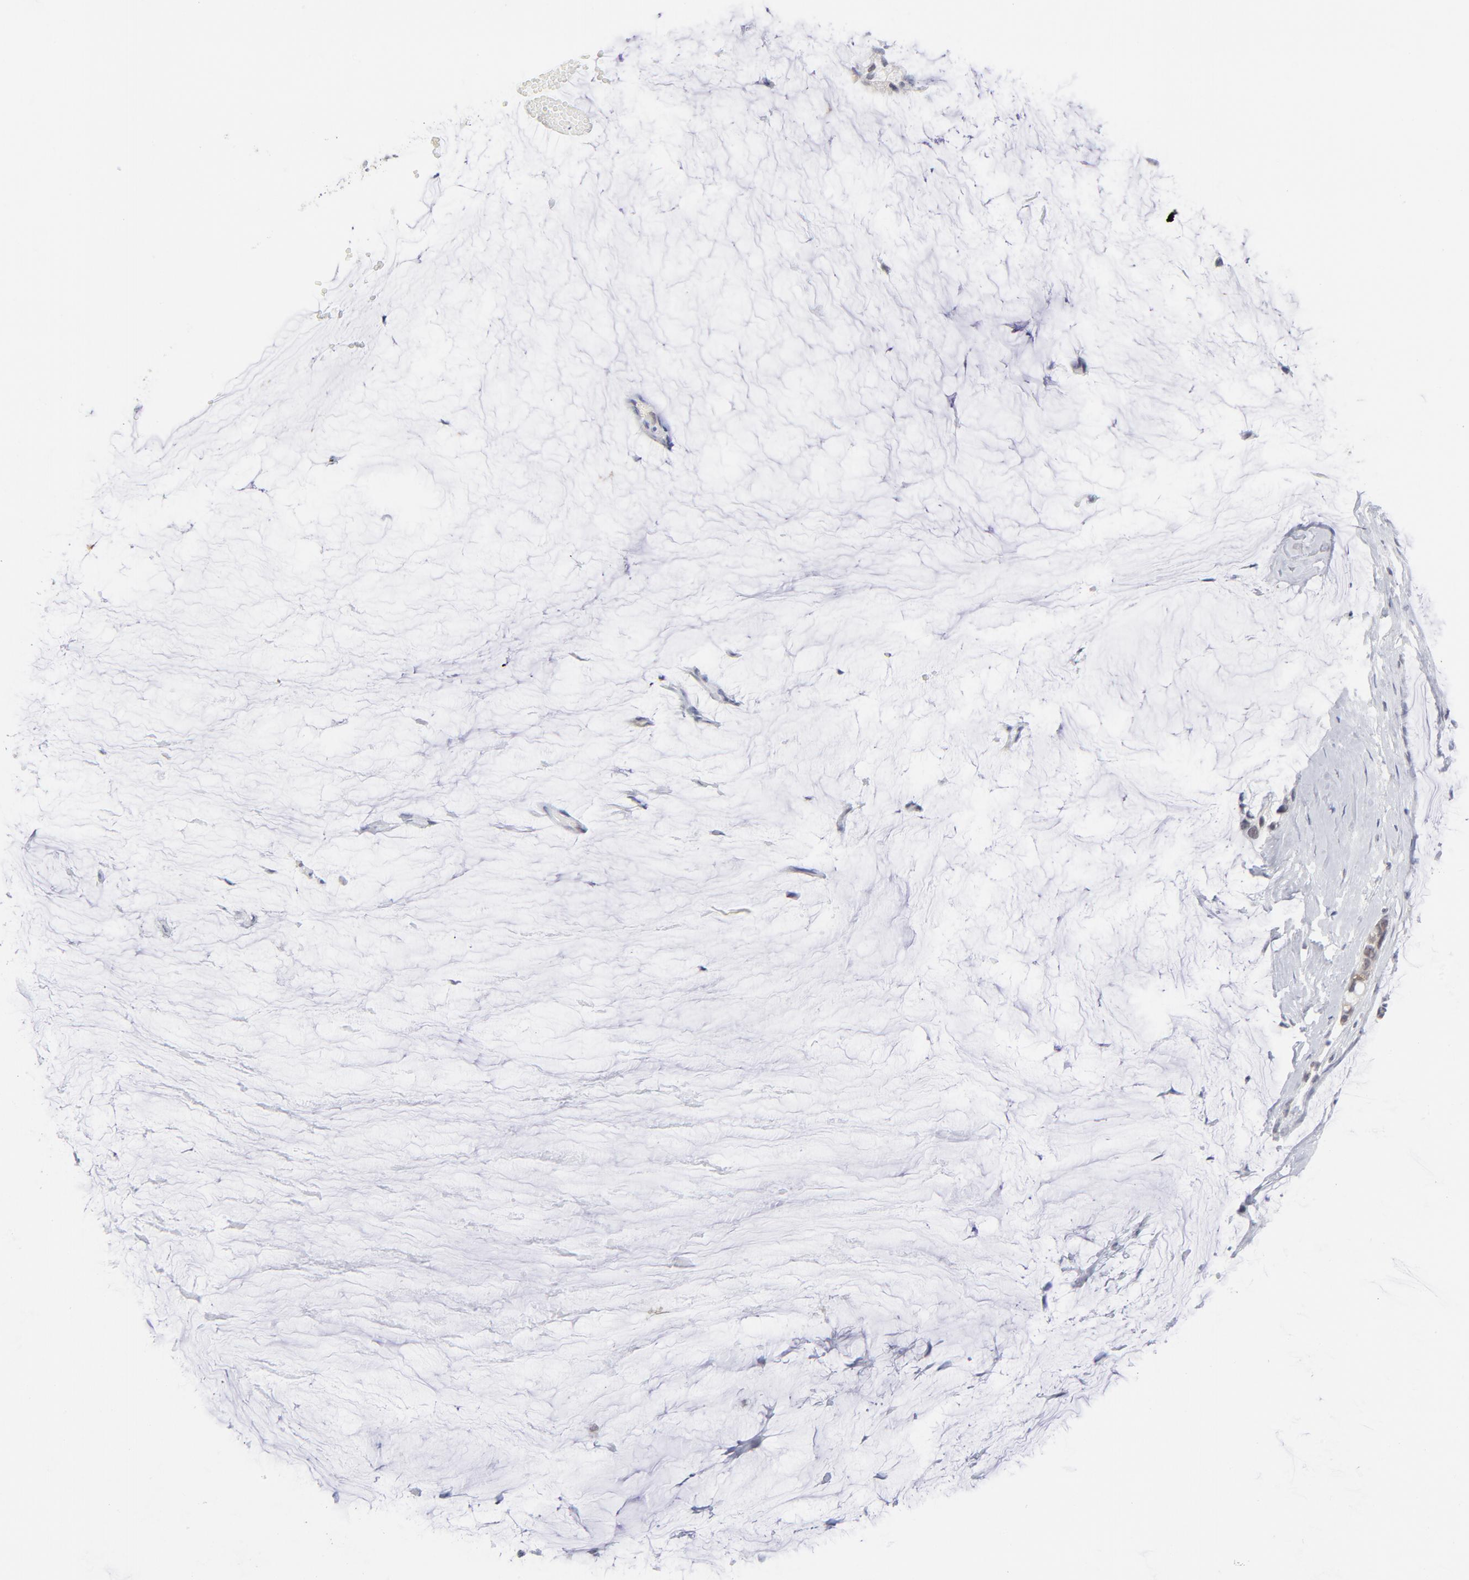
{"staining": {"intensity": "weak", "quantity": "25%-75%", "location": "nuclear"}, "tissue": "ovarian cancer", "cell_type": "Tumor cells", "image_type": "cancer", "snomed": [{"axis": "morphology", "description": "Cystadenocarcinoma, mucinous, NOS"}, {"axis": "topography", "description": "Ovary"}], "caption": "A brown stain highlights weak nuclear staining of a protein in ovarian cancer (mucinous cystadenocarcinoma) tumor cells. (brown staining indicates protein expression, while blue staining denotes nuclei).", "gene": "BAP1", "patient": {"sex": "female", "age": 39}}